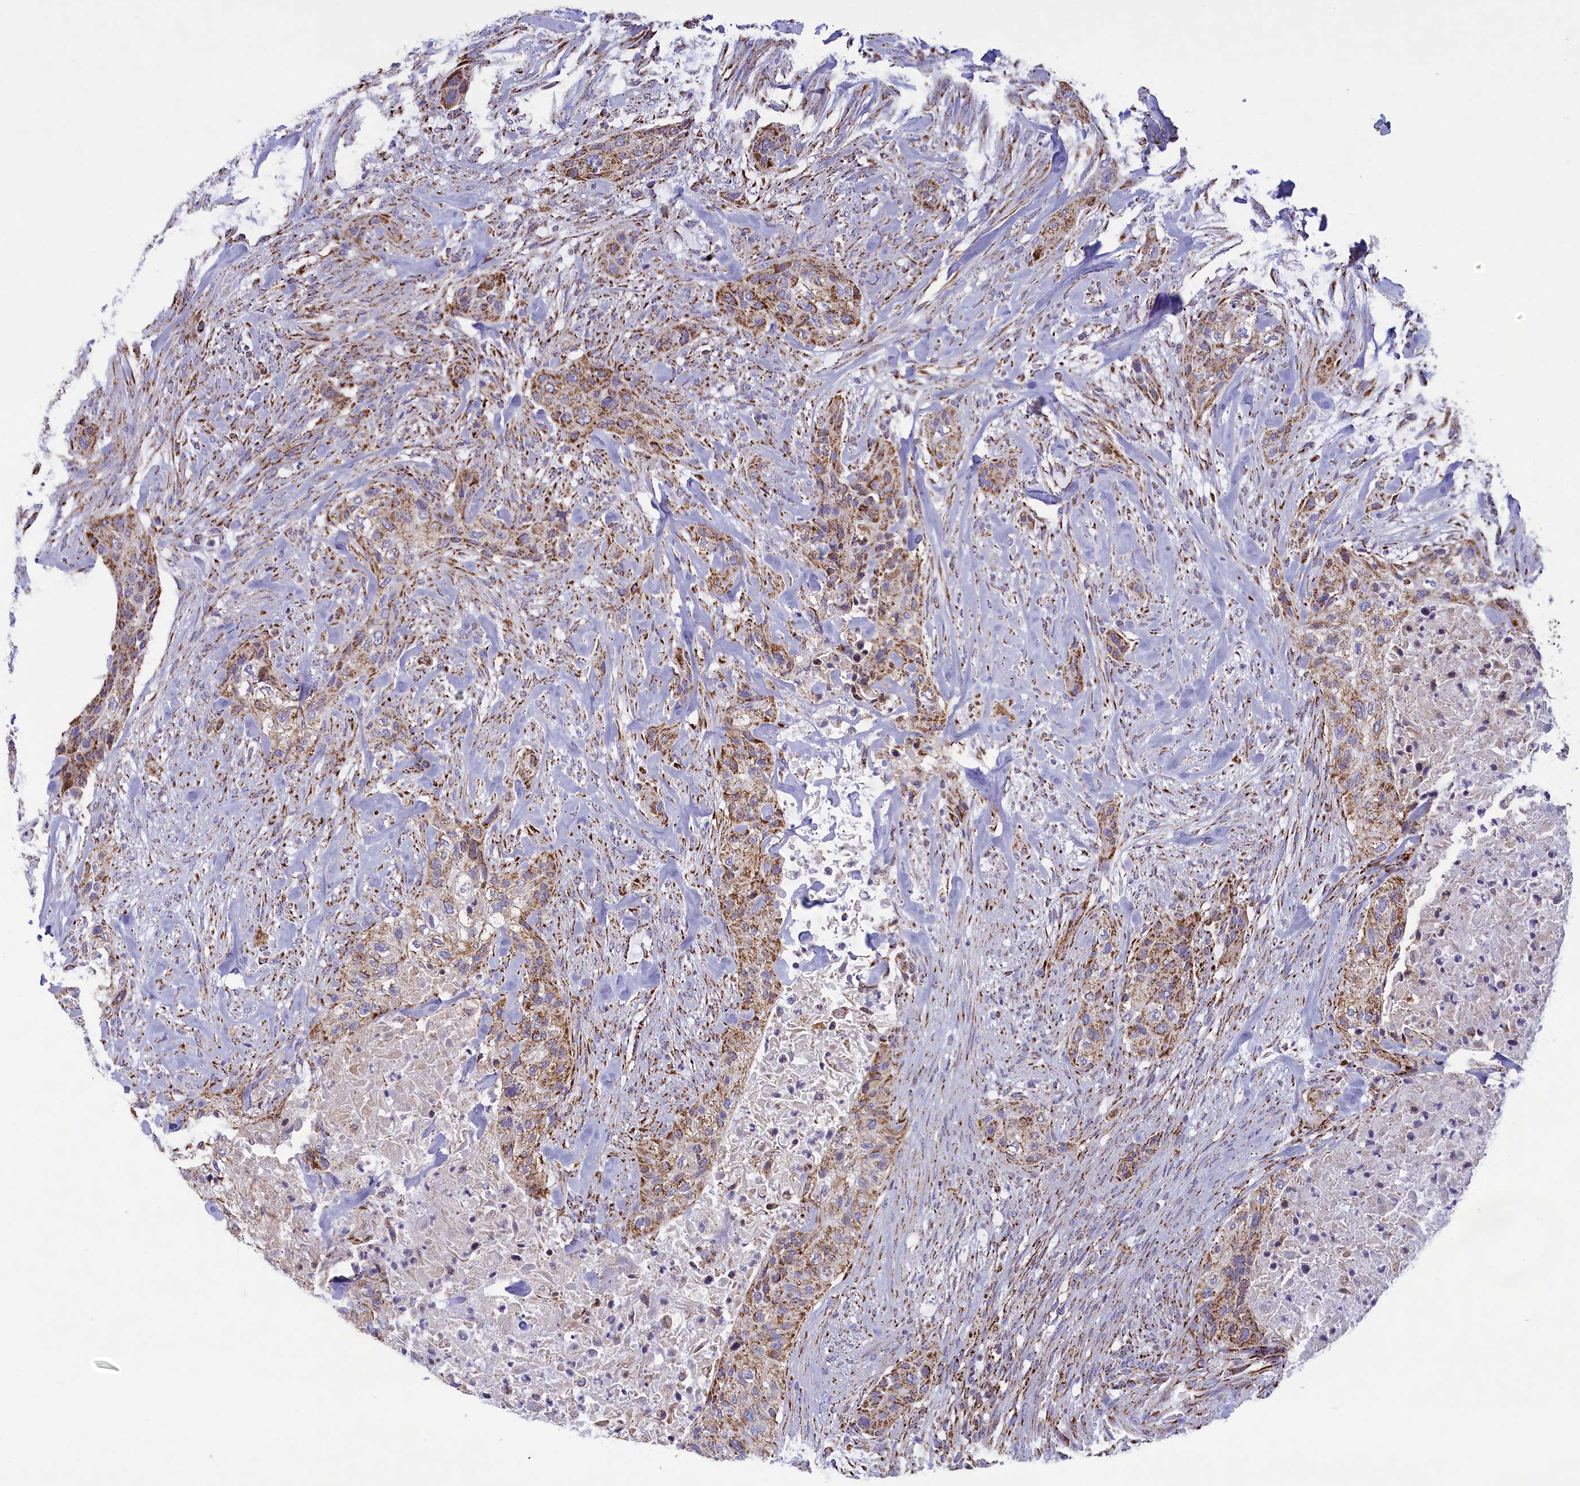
{"staining": {"intensity": "moderate", "quantity": ">75%", "location": "cytoplasmic/membranous"}, "tissue": "urothelial cancer", "cell_type": "Tumor cells", "image_type": "cancer", "snomed": [{"axis": "morphology", "description": "Urothelial carcinoma, High grade"}, {"axis": "topography", "description": "Urinary bladder"}], "caption": "A high-resolution image shows immunohistochemistry staining of urothelial carcinoma (high-grade), which demonstrates moderate cytoplasmic/membranous expression in about >75% of tumor cells.", "gene": "ISOC2", "patient": {"sex": "male", "age": 35}}